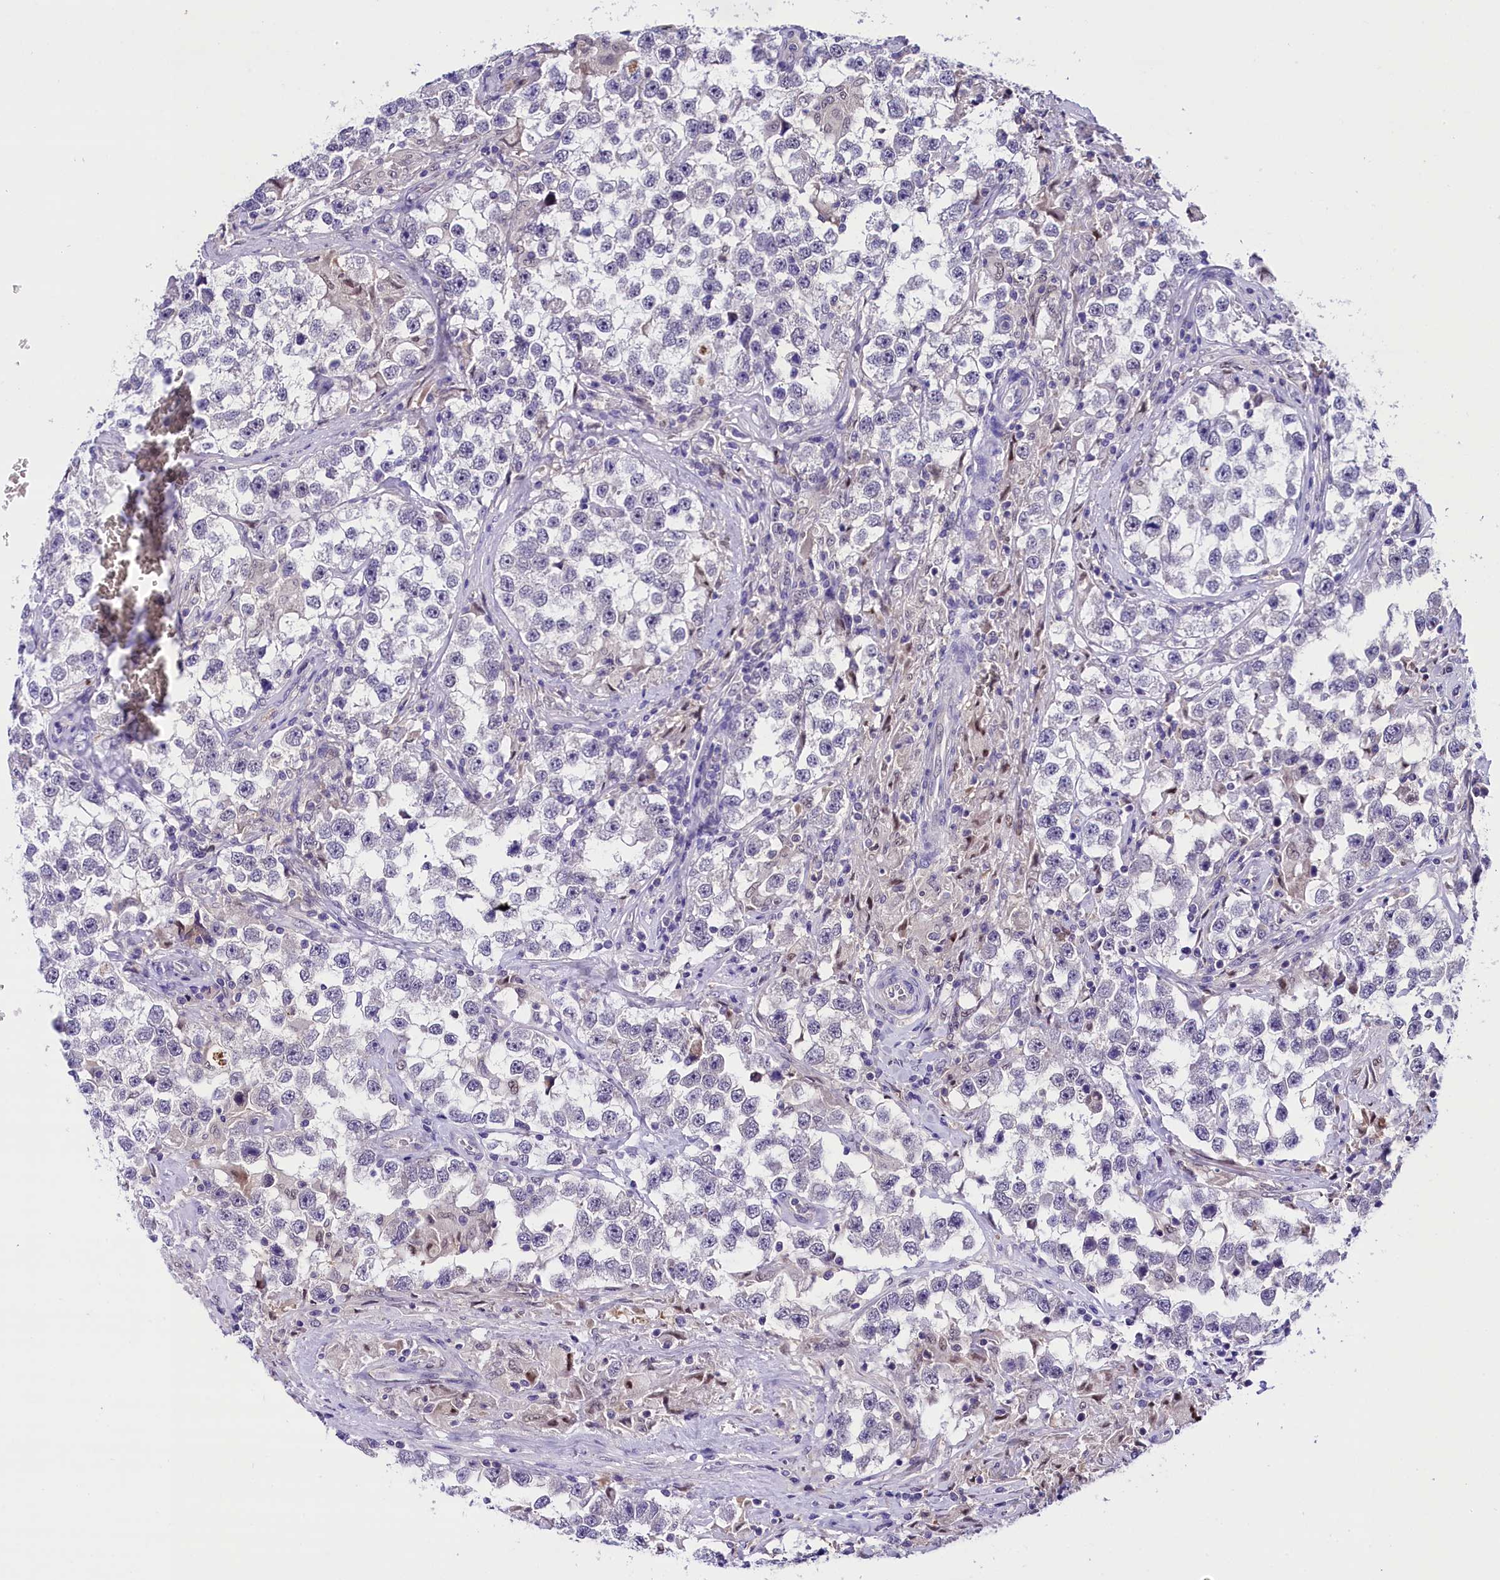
{"staining": {"intensity": "negative", "quantity": "none", "location": "none"}, "tissue": "testis cancer", "cell_type": "Tumor cells", "image_type": "cancer", "snomed": [{"axis": "morphology", "description": "Seminoma, NOS"}, {"axis": "topography", "description": "Testis"}], "caption": "An IHC histopathology image of testis seminoma is shown. There is no staining in tumor cells of testis seminoma.", "gene": "IQCN", "patient": {"sex": "male", "age": 46}}